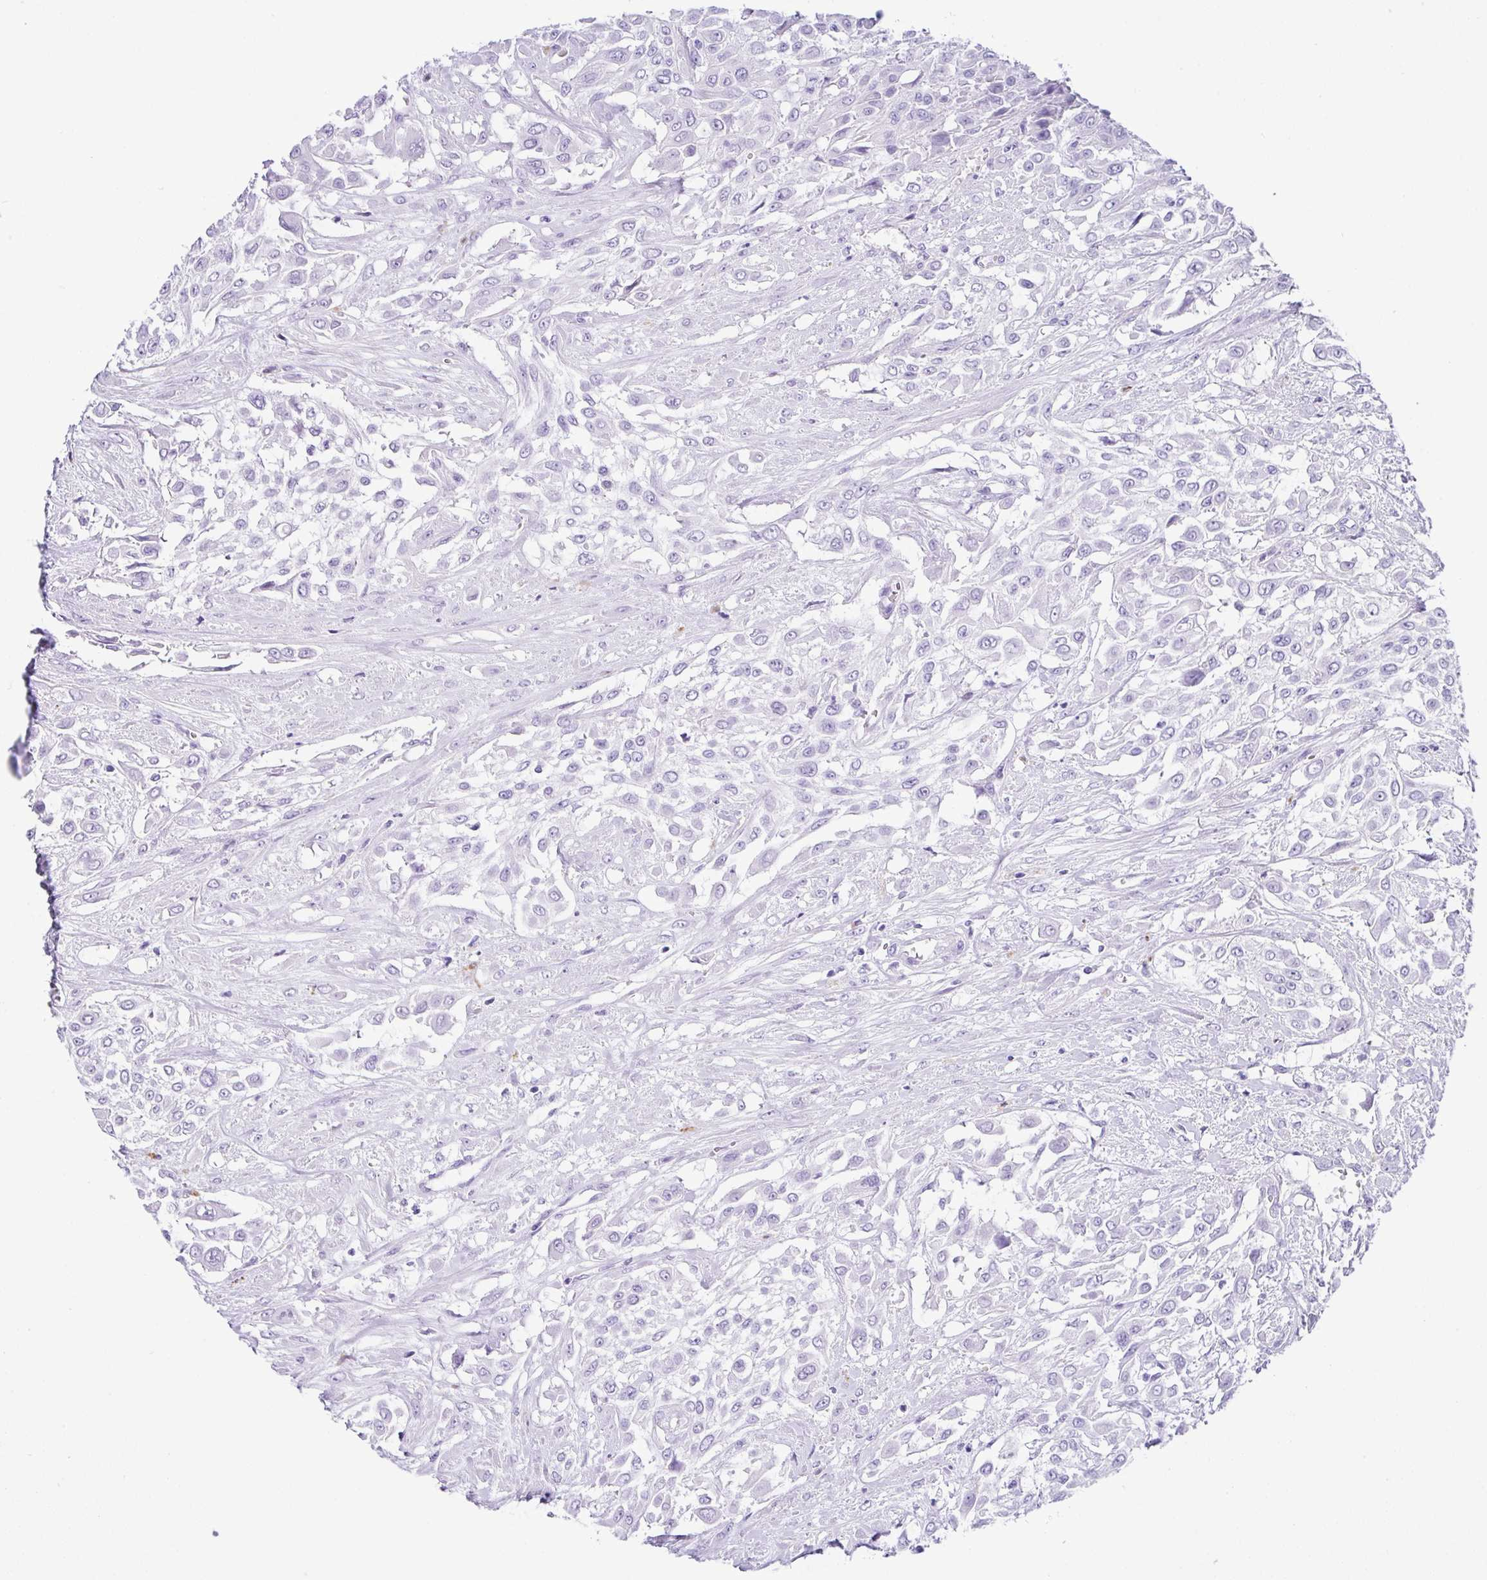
{"staining": {"intensity": "negative", "quantity": "none", "location": "none"}, "tissue": "urothelial cancer", "cell_type": "Tumor cells", "image_type": "cancer", "snomed": [{"axis": "morphology", "description": "Urothelial carcinoma, High grade"}, {"axis": "topography", "description": "Urinary bladder"}], "caption": "A histopathology image of human urothelial cancer is negative for staining in tumor cells. The staining is performed using DAB (3,3'-diaminobenzidine) brown chromogen with nuclei counter-stained in using hematoxylin.", "gene": "ZG16", "patient": {"sex": "male", "age": 57}}